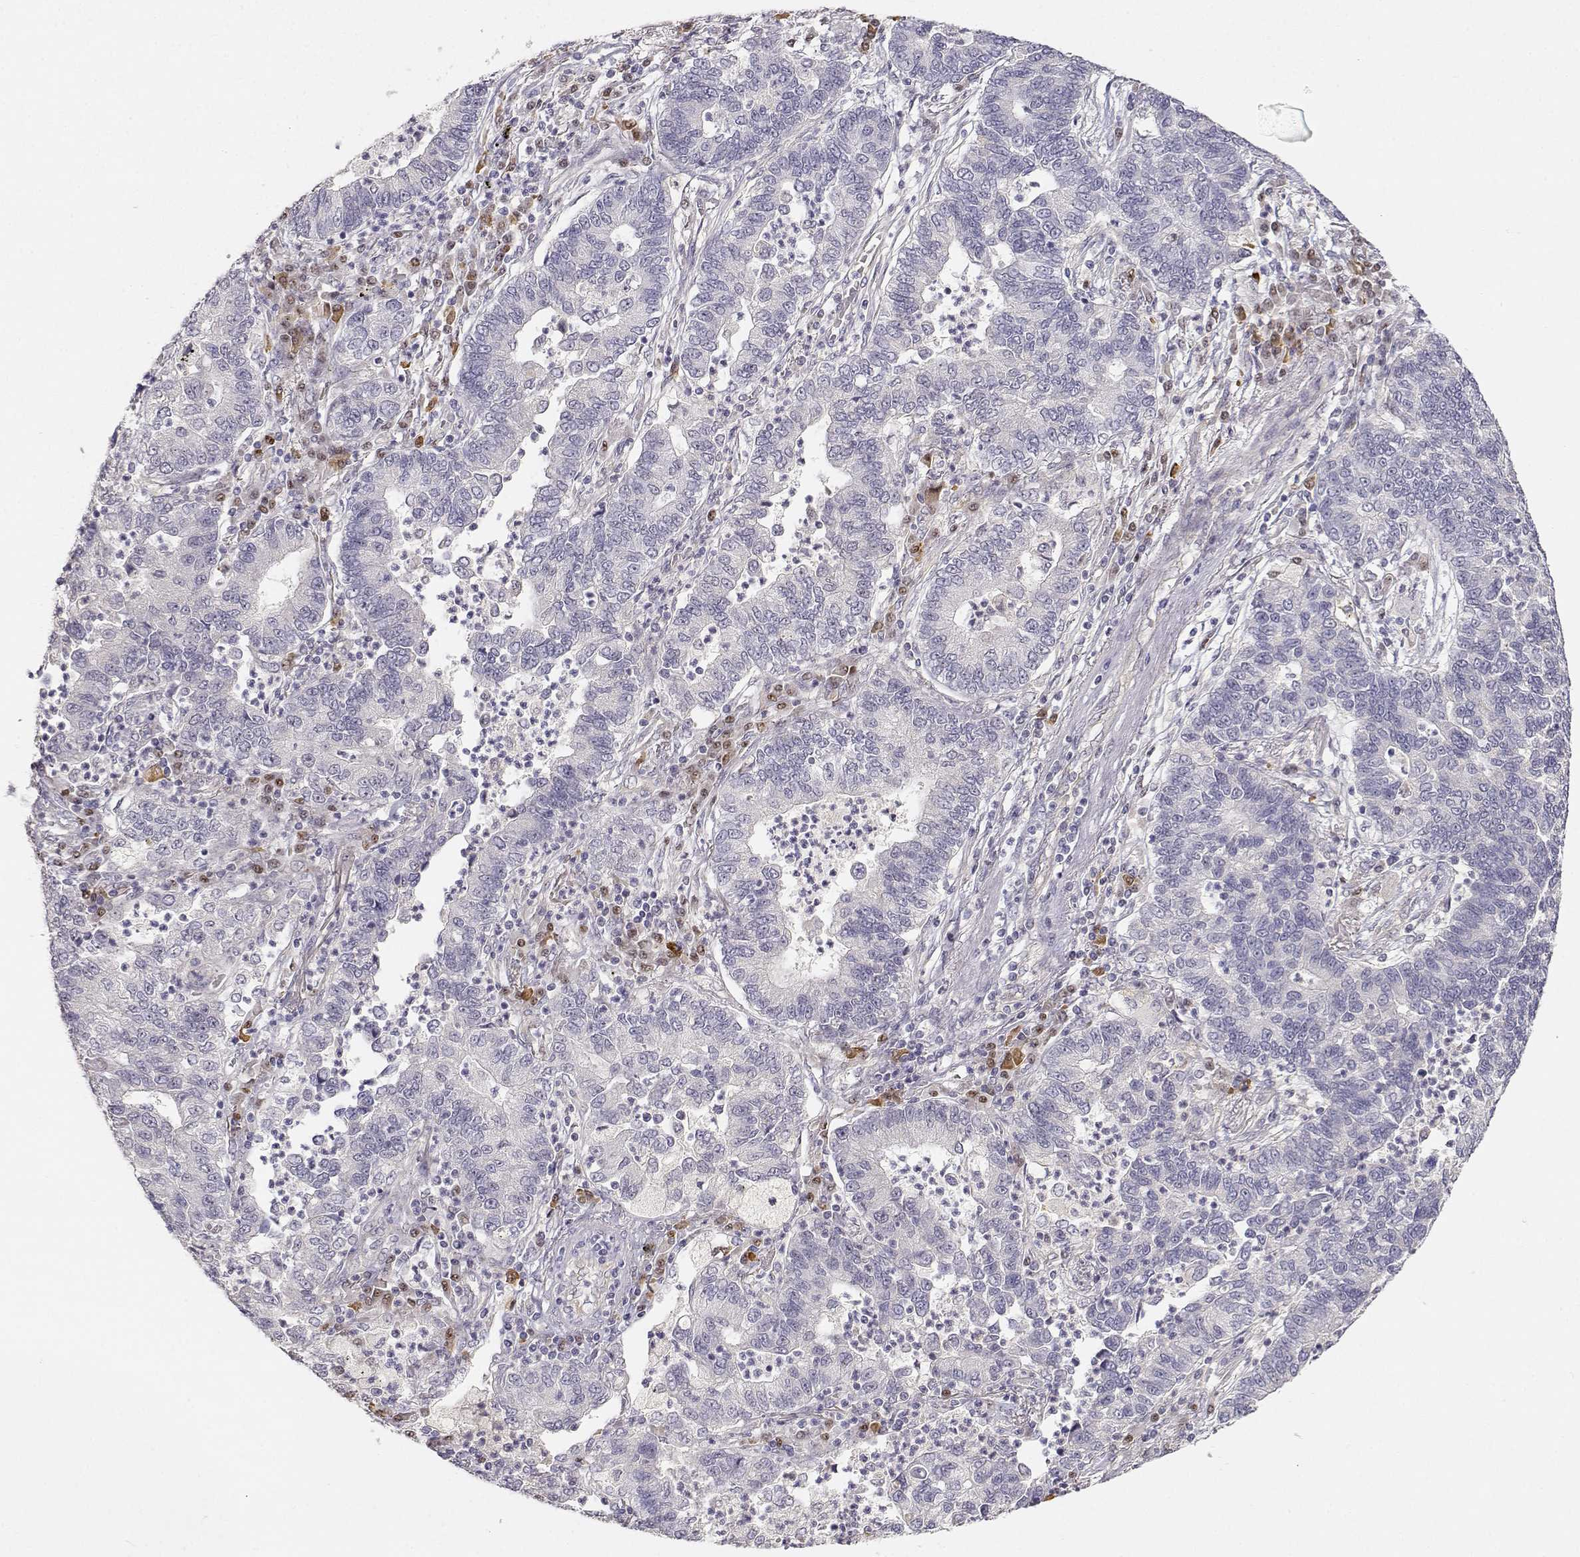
{"staining": {"intensity": "negative", "quantity": "none", "location": "none"}, "tissue": "lung cancer", "cell_type": "Tumor cells", "image_type": "cancer", "snomed": [{"axis": "morphology", "description": "Adenocarcinoma, NOS"}, {"axis": "topography", "description": "Lung"}], "caption": "Immunohistochemistry (IHC) photomicrograph of lung cancer (adenocarcinoma) stained for a protein (brown), which demonstrates no expression in tumor cells.", "gene": "EAF2", "patient": {"sex": "female", "age": 57}}